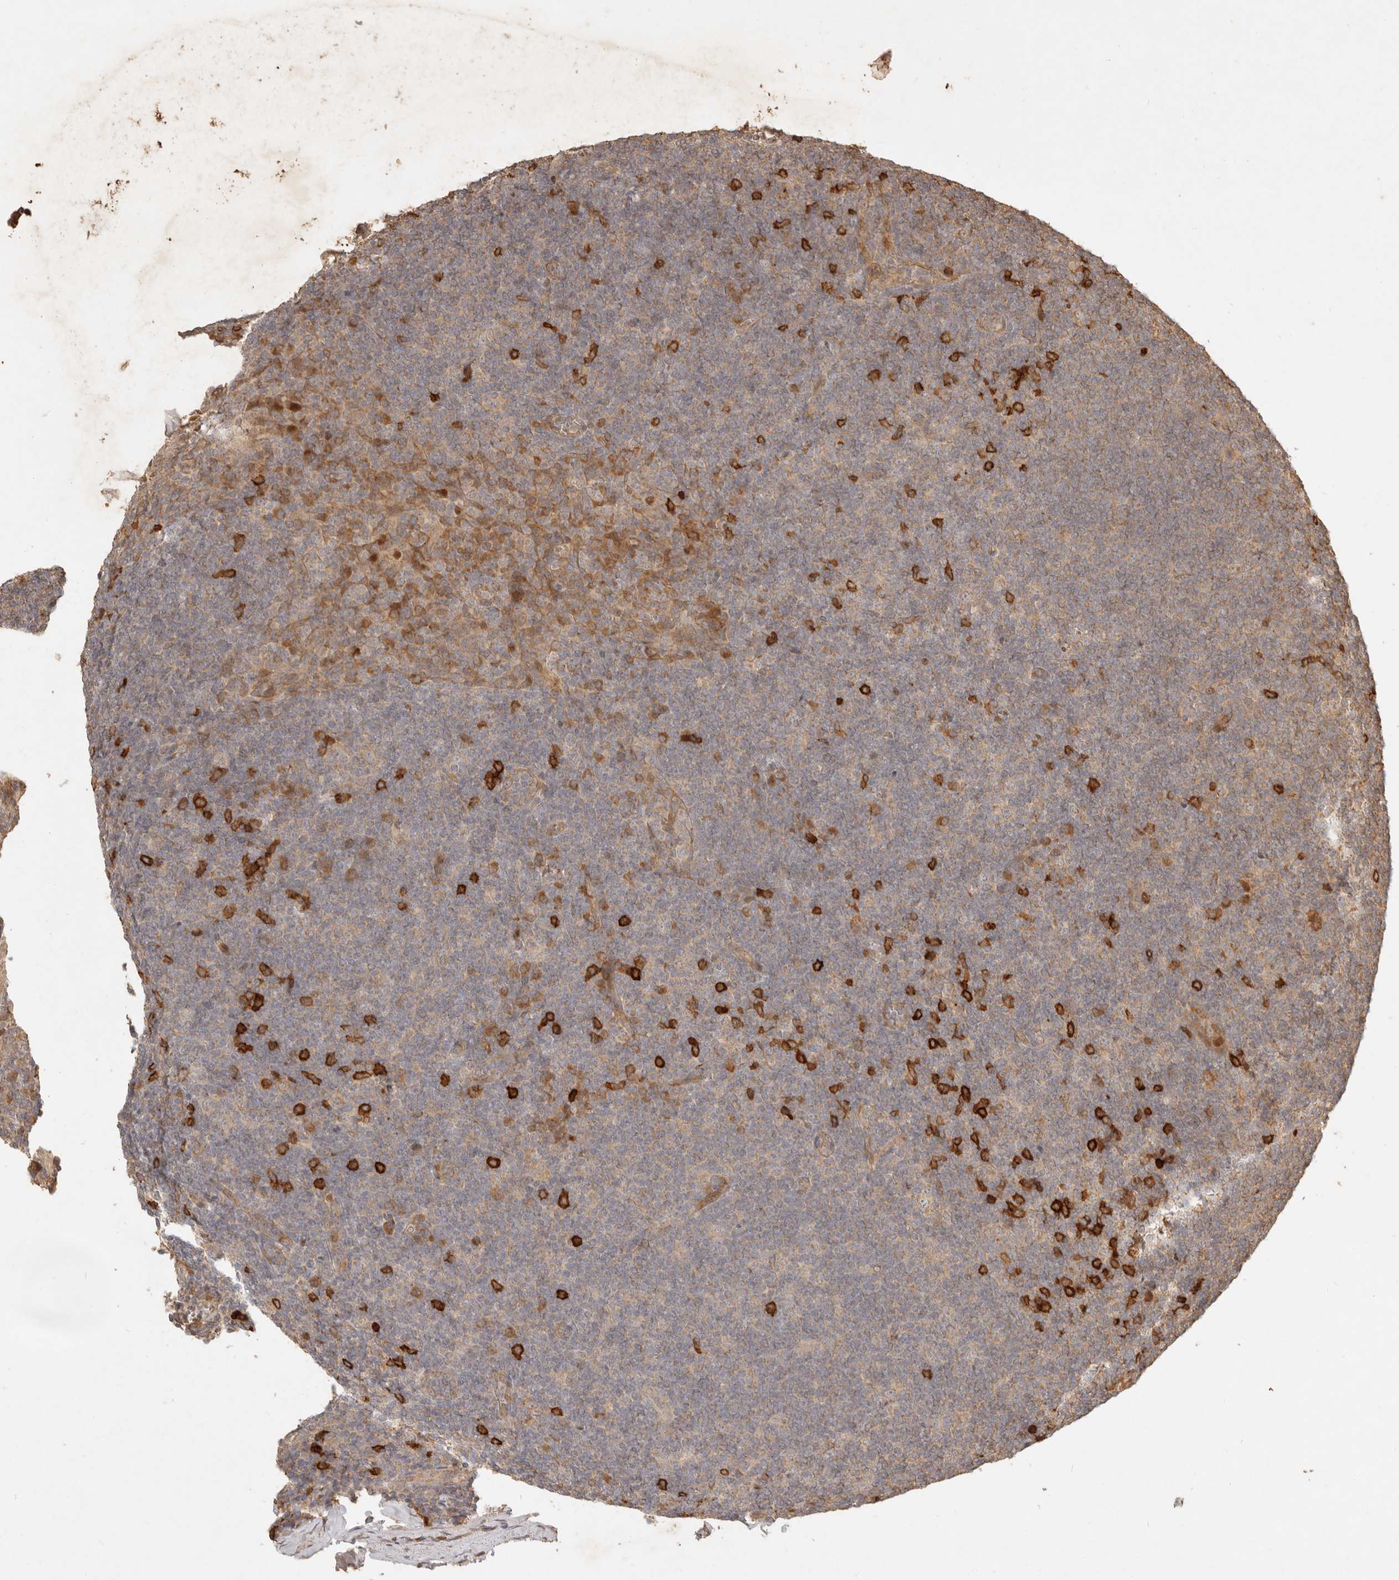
{"staining": {"intensity": "moderate", "quantity": ">75%", "location": "cytoplasmic/membranous"}, "tissue": "tonsil", "cell_type": "Germinal center cells", "image_type": "normal", "snomed": [{"axis": "morphology", "description": "Normal tissue, NOS"}, {"axis": "topography", "description": "Tonsil"}], "caption": "Protein analysis of normal tonsil exhibits moderate cytoplasmic/membranous staining in approximately >75% of germinal center cells.", "gene": "CLEC4C", "patient": {"sex": "male", "age": 37}}